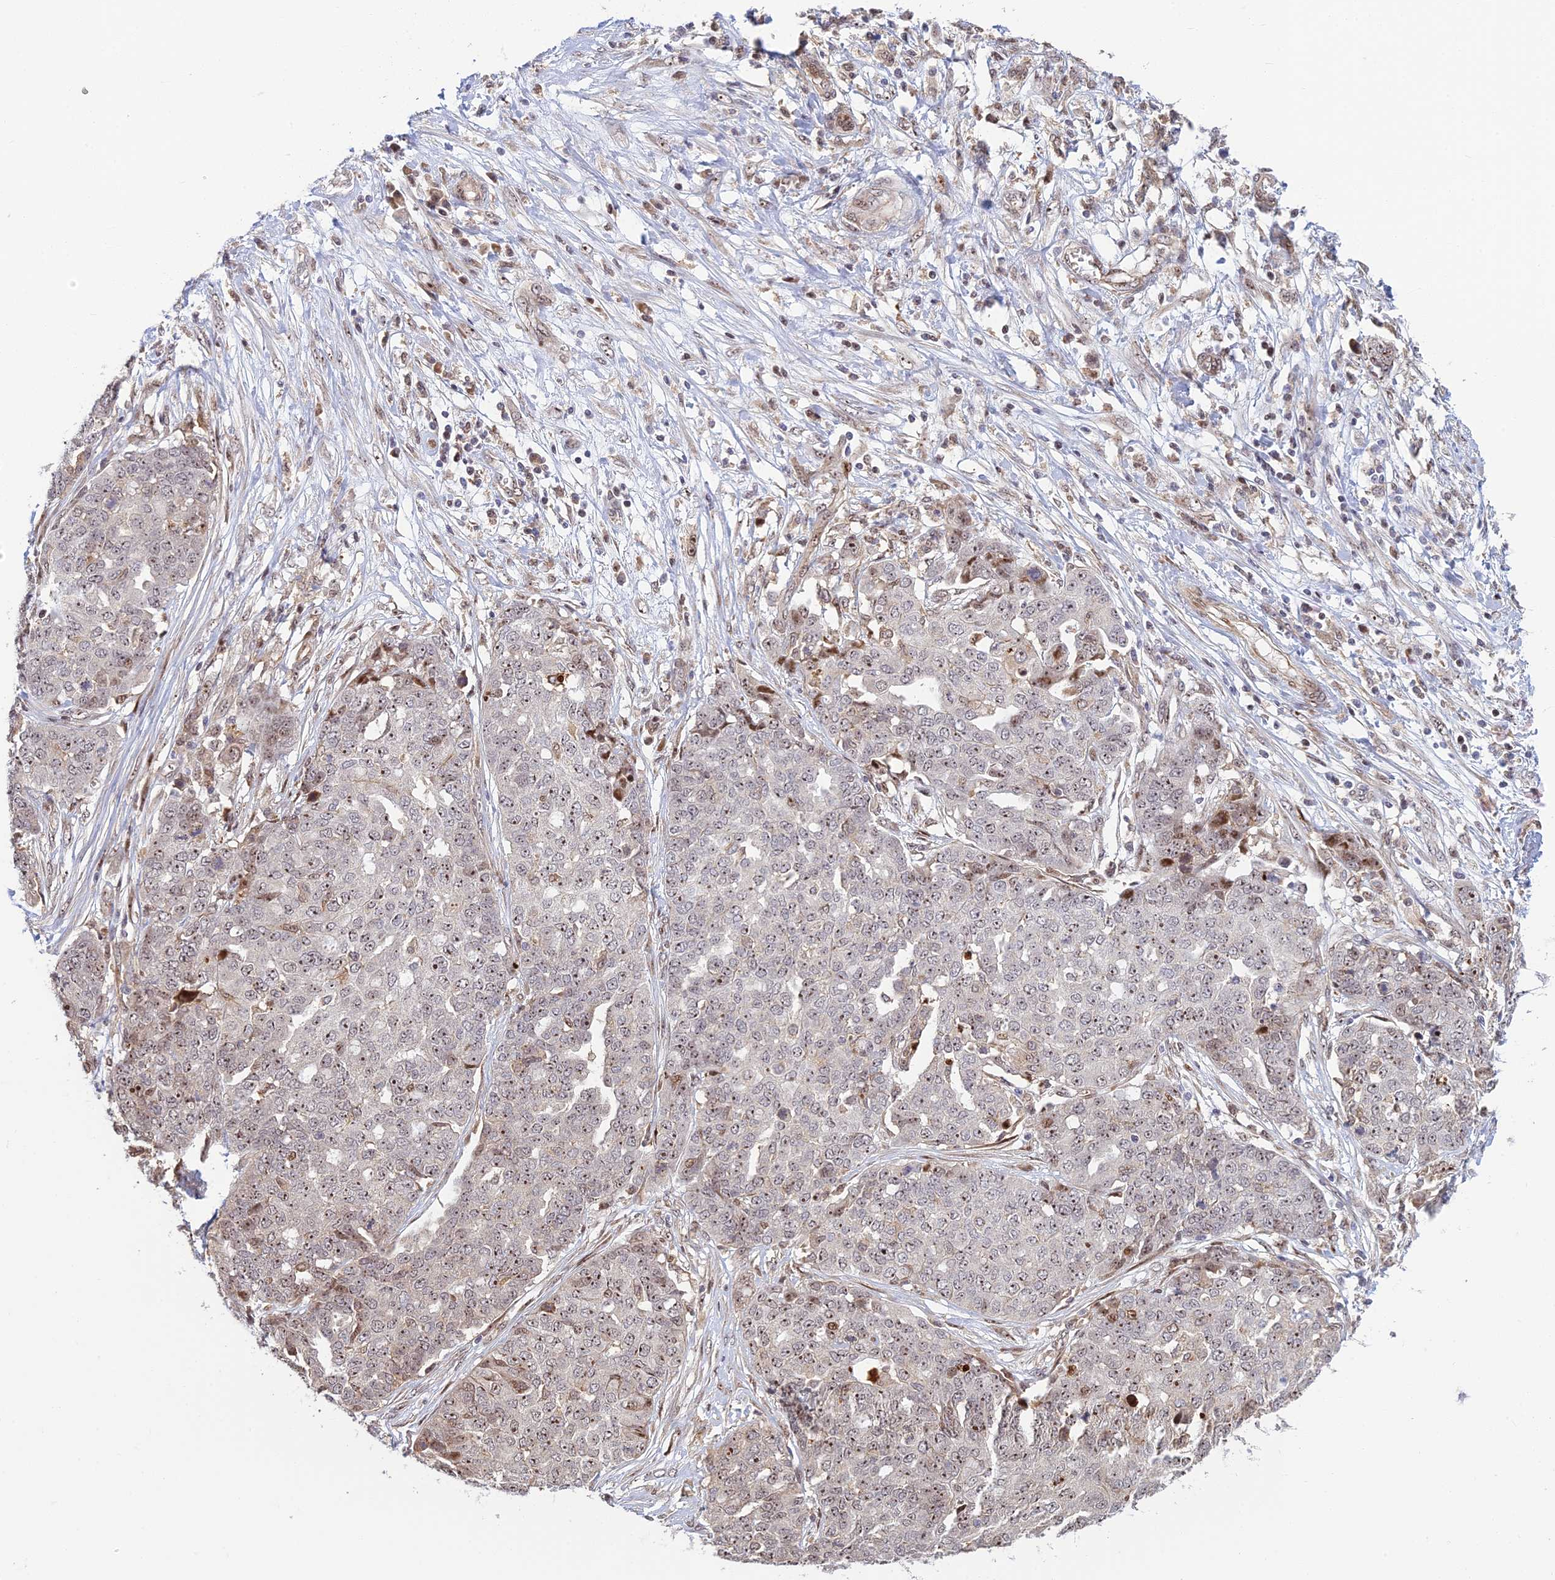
{"staining": {"intensity": "moderate", "quantity": ">75%", "location": "nuclear"}, "tissue": "ovarian cancer", "cell_type": "Tumor cells", "image_type": "cancer", "snomed": [{"axis": "morphology", "description": "Cystadenocarcinoma, serous, NOS"}, {"axis": "topography", "description": "Soft tissue"}, {"axis": "topography", "description": "Ovary"}], "caption": "A brown stain shows moderate nuclear expression of a protein in serous cystadenocarcinoma (ovarian) tumor cells.", "gene": "UFSP2", "patient": {"sex": "female", "age": 57}}